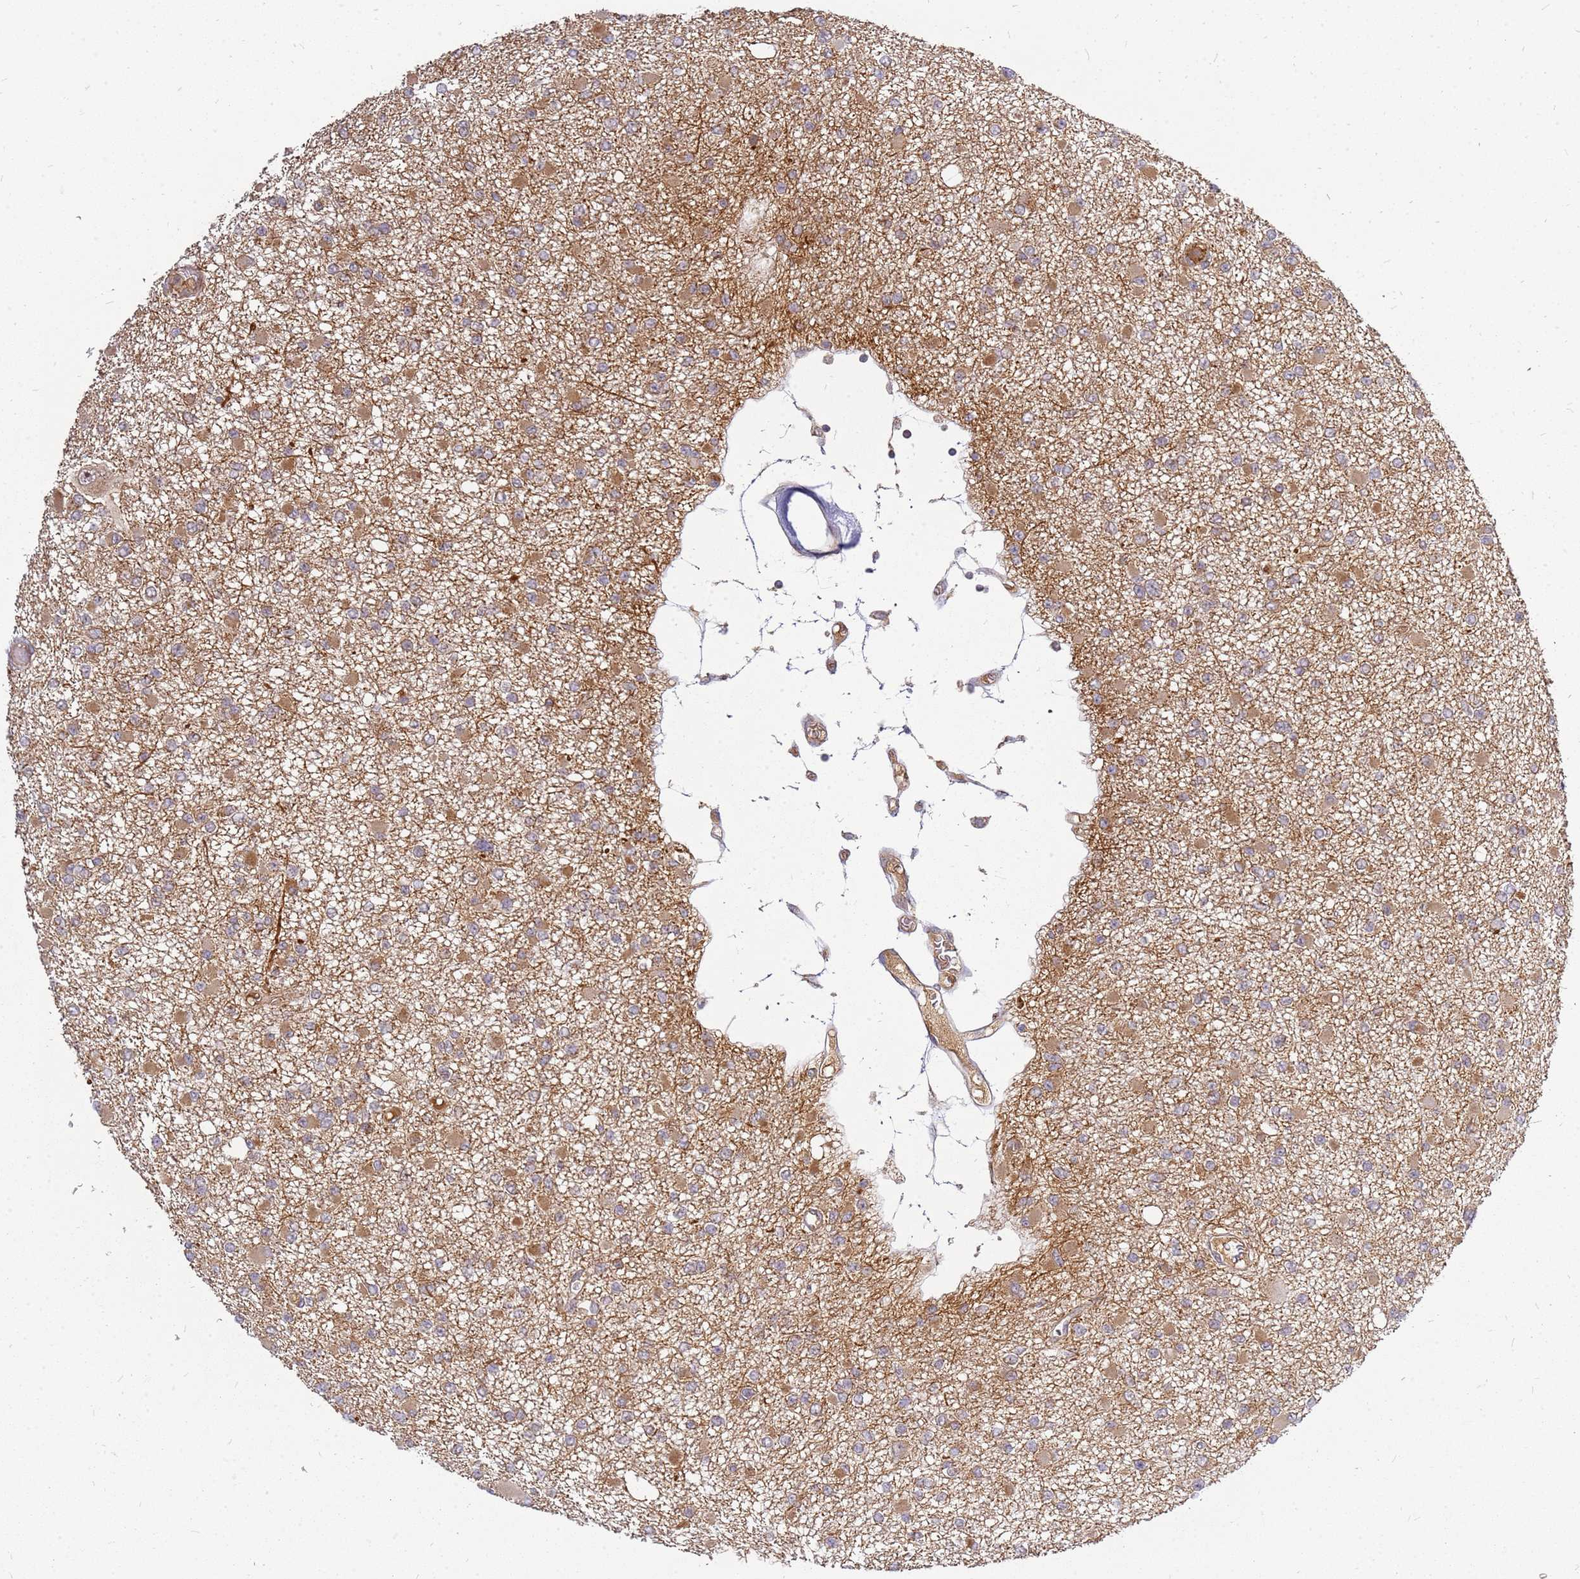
{"staining": {"intensity": "moderate", "quantity": "25%-75%", "location": "cytoplasmic/membranous"}, "tissue": "glioma", "cell_type": "Tumor cells", "image_type": "cancer", "snomed": [{"axis": "morphology", "description": "Glioma, malignant, Low grade"}, {"axis": "topography", "description": "Brain"}], "caption": "Brown immunohistochemical staining in human low-grade glioma (malignant) reveals moderate cytoplasmic/membranous positivity in about 25%-75% of tumor cells.", "gene": "CCDC159", "patient": {"sex": "female", "age": 22}}